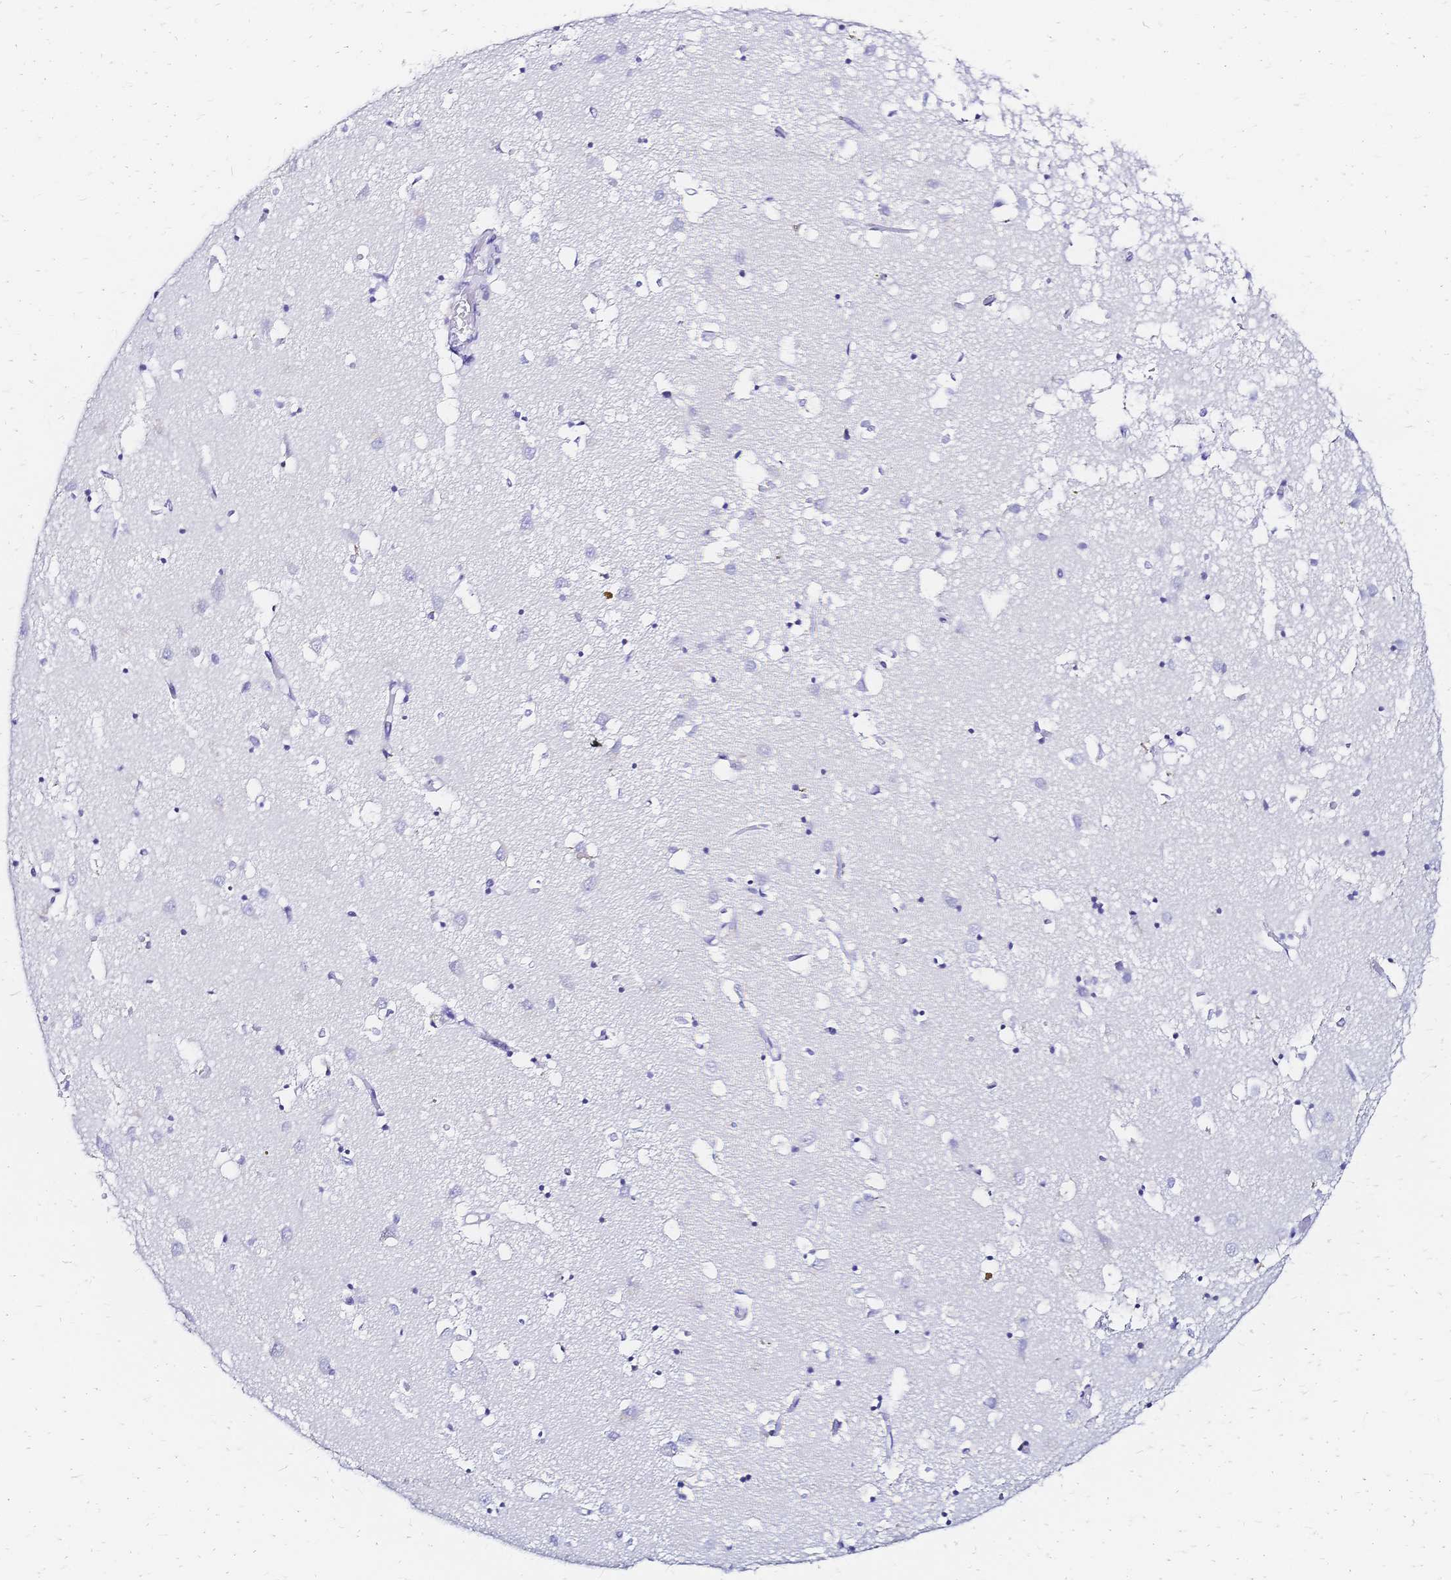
{"staining": {"intensity": "negative", "quantity": "none", "location": "none"}, "tissue": "caudate", "cell_type": "Glial cells", "image_type": "normal", "snomed": [{"axis": "morphology", "description": "Normal tissue, NOS"}, {"axis": "topography", "description": "Lateral ventricle wall"}], "caption": "Glial cells are negative for protein expression in benign human caudate. (DAB (3,3'-diaminobenzidine) immunohistochemistry, high magnification).", "gene": "SLC5A1", "patient": {"sex": "male", "age": 70}}